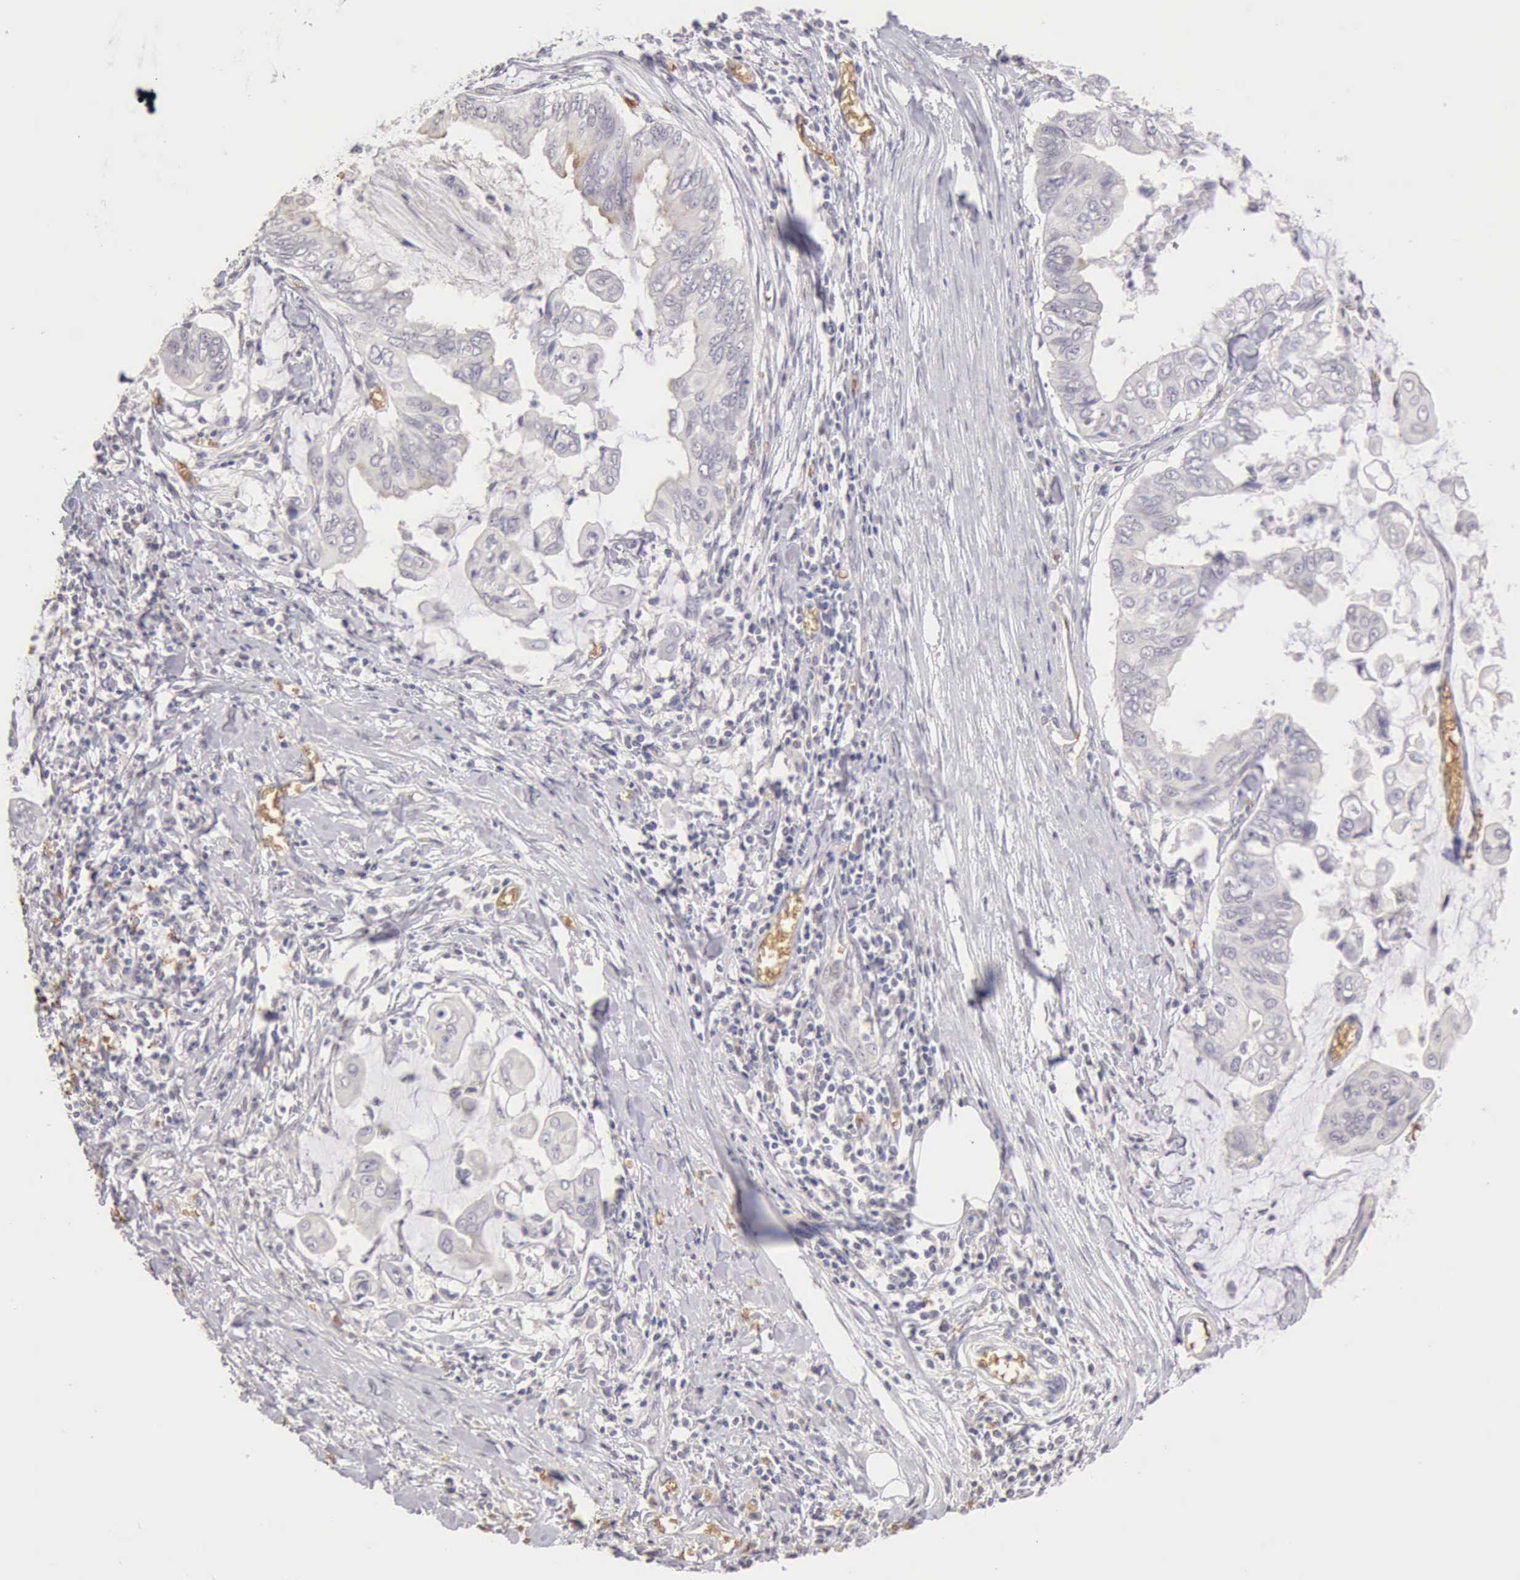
{"staining": {"intensity": "negative", "quantity": "none", "location": "none"}, "tissue": "stomach cancer", "cell_type": "Tumor cells", "image_type": "cancer", "snomed": [{"axis": "morphology", "description": "Adenocarcinoma, NOS"}, {"axis": "topography", "description": "Stomach, upper"}], "caption": "Image shows no significant protein expression in tumor cells of stomach cancer. (Immunohistochemistry, brightfield microscopy, high magnification).", "gene": "CFI", "patient": {"sex": "male", "age": 80}}